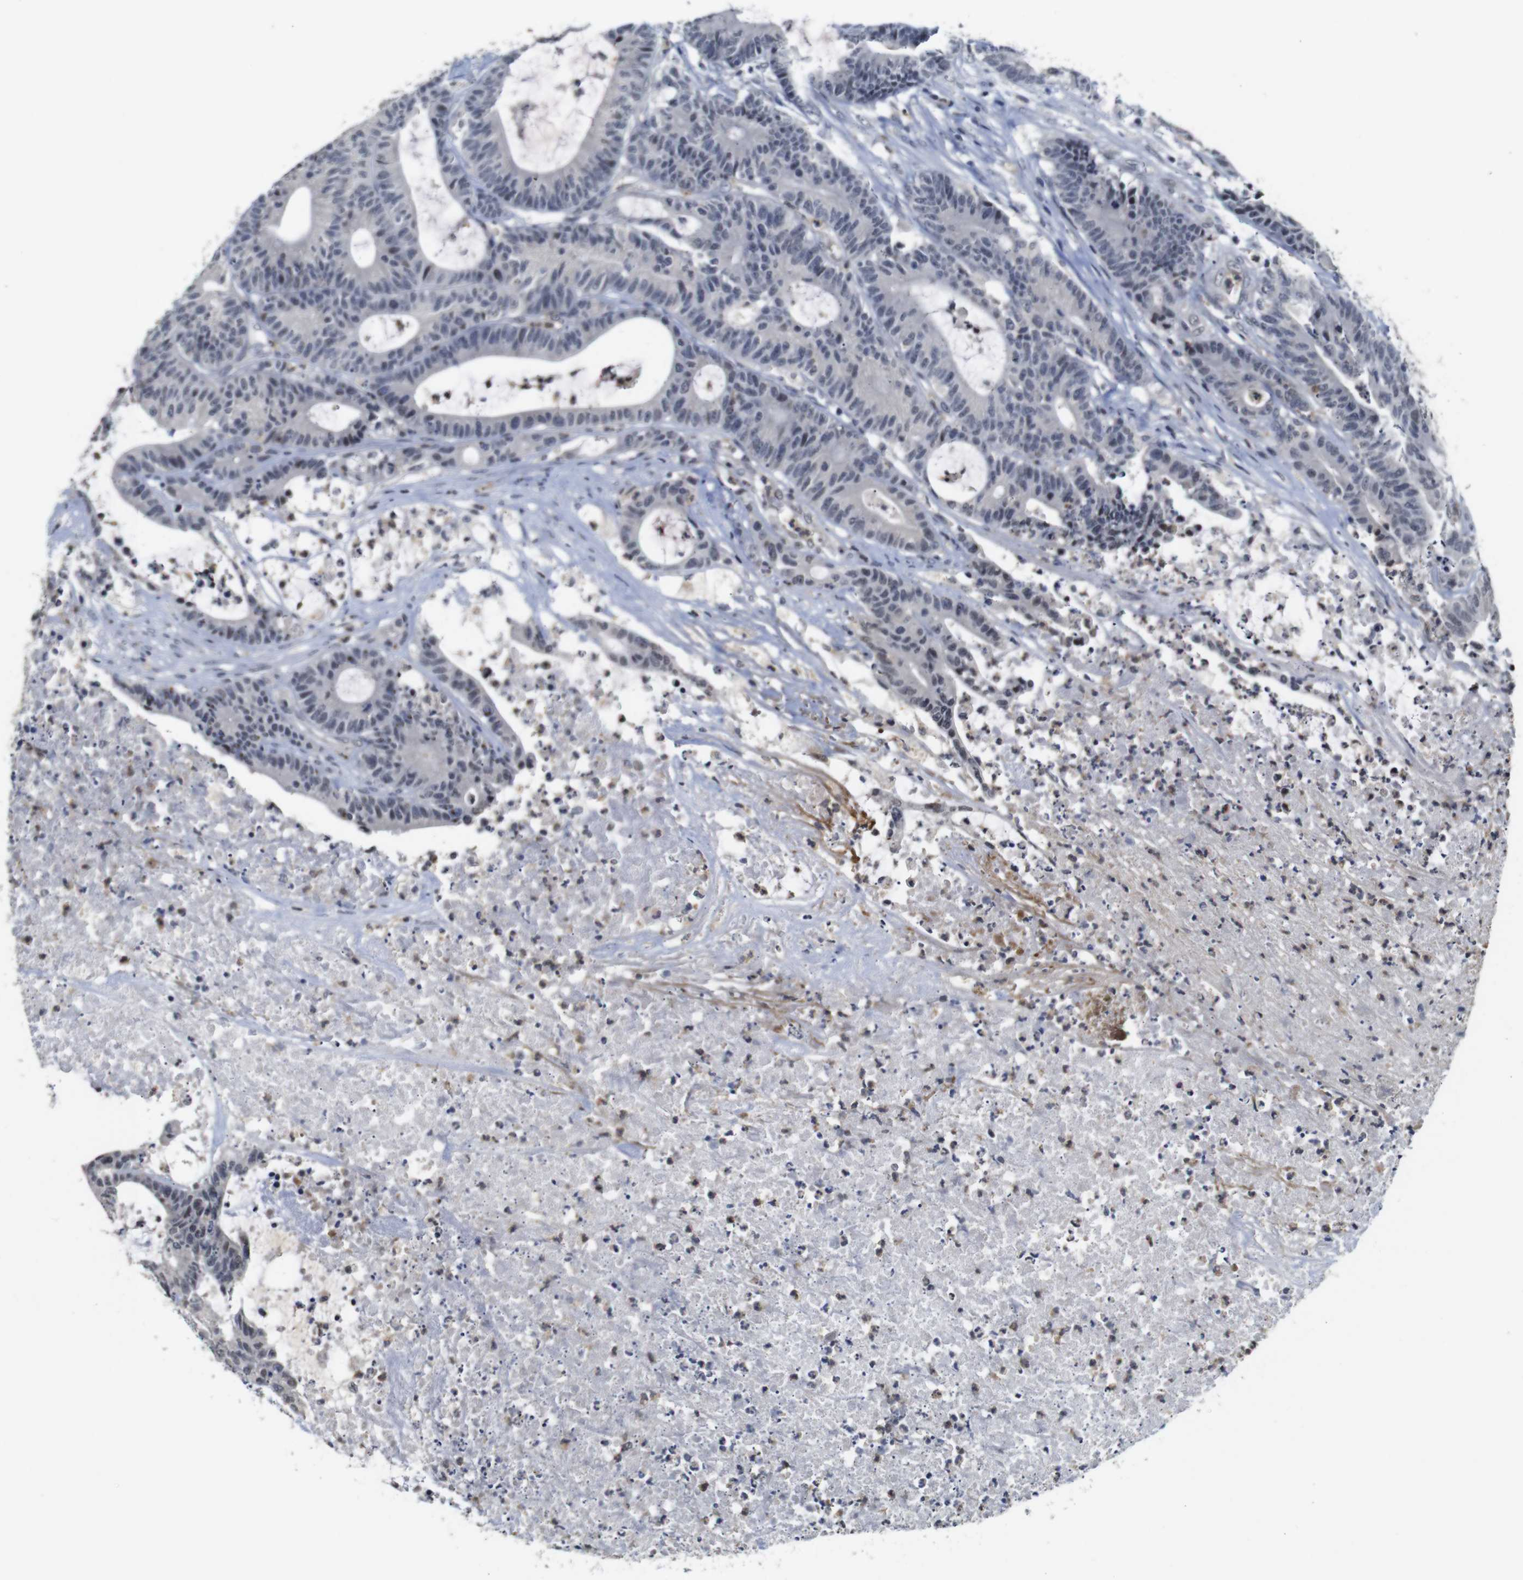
{"staining": {"intensity": "weak", "quantity": "<25%", "location": "nuclear"}, "tissue": "colorectal cancer", "cell_type": "Tumor cells", "image_type": "cancer", "snomed": [{"axis": "morphology", "description": "Adenocarcinoma, NOS"}, {"axis": "topography", "description": "Colon"}], "caption": "There is no significant positivity in tumor cells of adenocarcinoma (colorectal).", "gene": "NTRK3", "patient": {"sex": "female", "age": 84}}